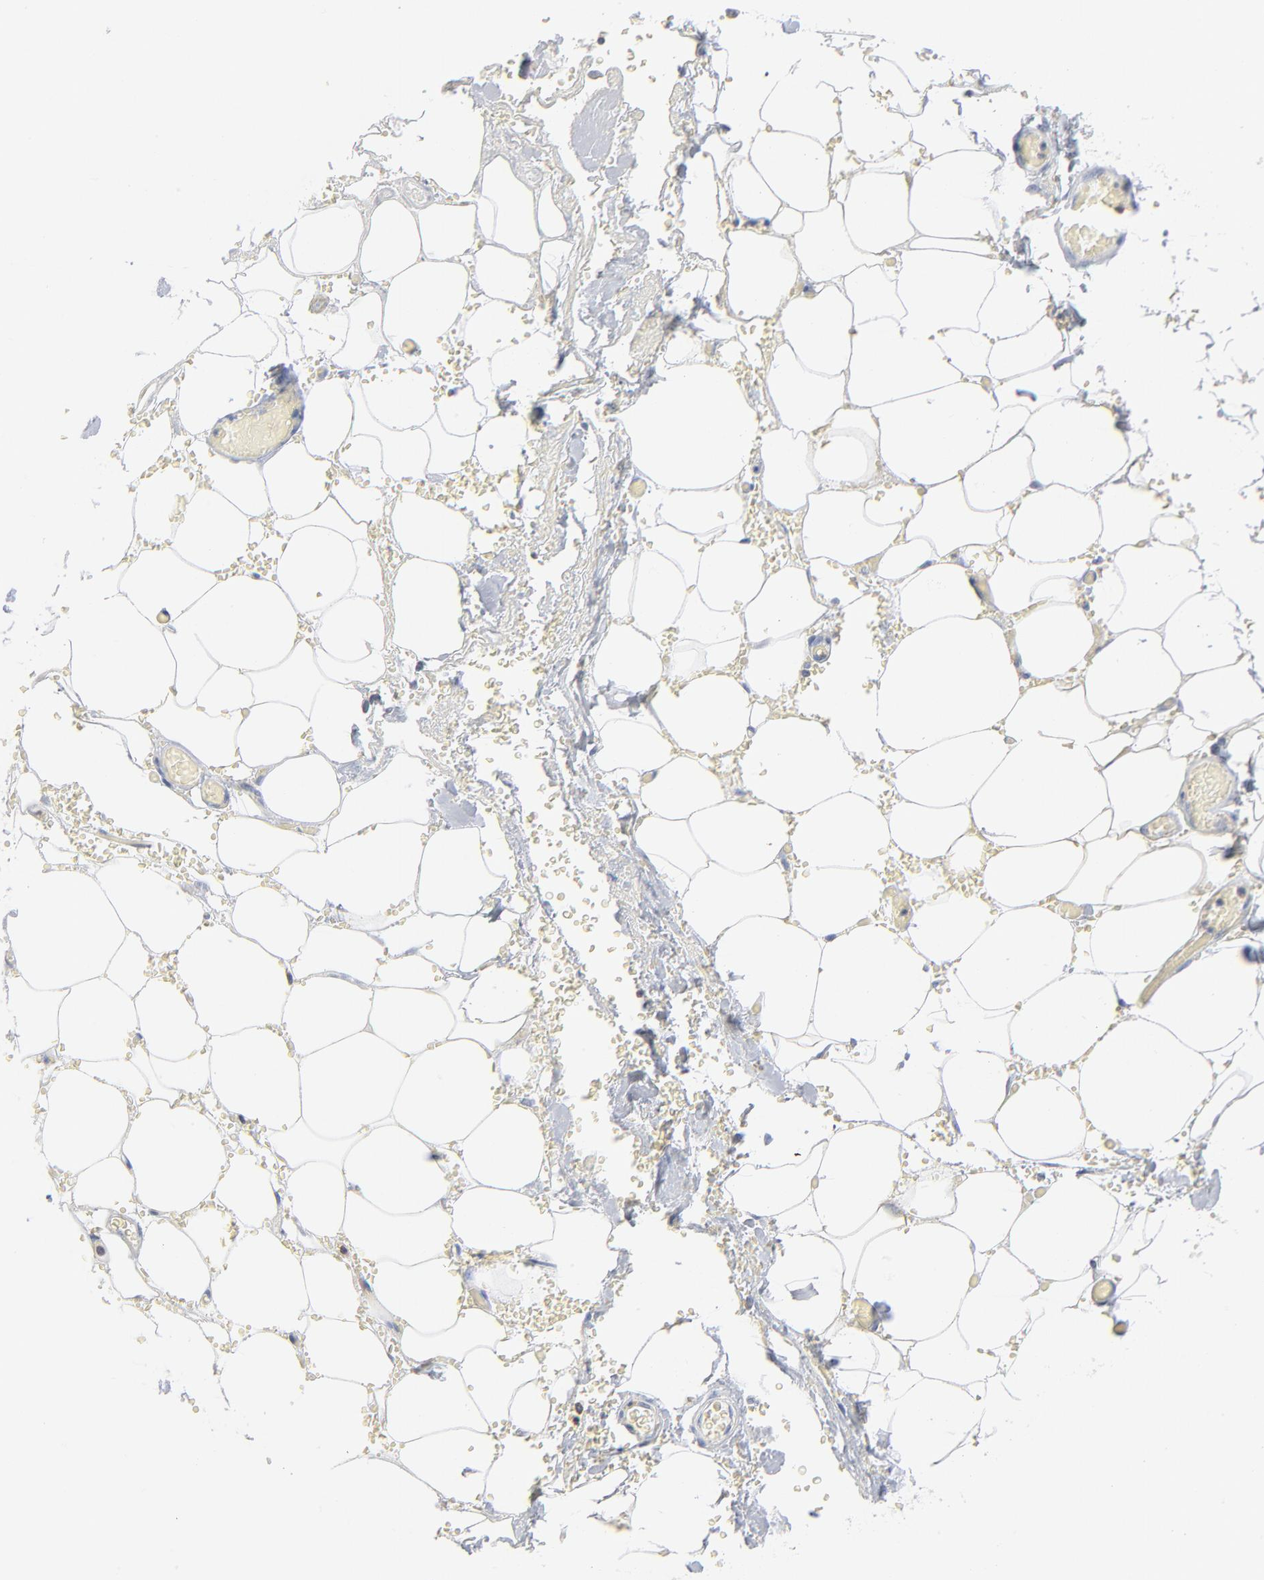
{"staining": {"intensity": "negative", "quantity": "none", "location": "none"}, "tissue": "adipose tissue", "cell_type": "Adipocytes", "image_type": "normal", "snomed": [{"axis": "morphology", "description": "Normal tissue, NOS"}, {"axis": "morphology", "description": "Cholangiocarcinoma"}, {"axis": "topography", "description": "Liver"}, {"axis": "topography", "description": "Peripheral nerve tissue"}], "caption": "High power microscopy image of an immunohistochemistry (IHC) image of benign adipose tissue, revealing no significant expression in adipocytes.", "gene": "PTK2B", "patient": {"sex": "male", "age": 50}}